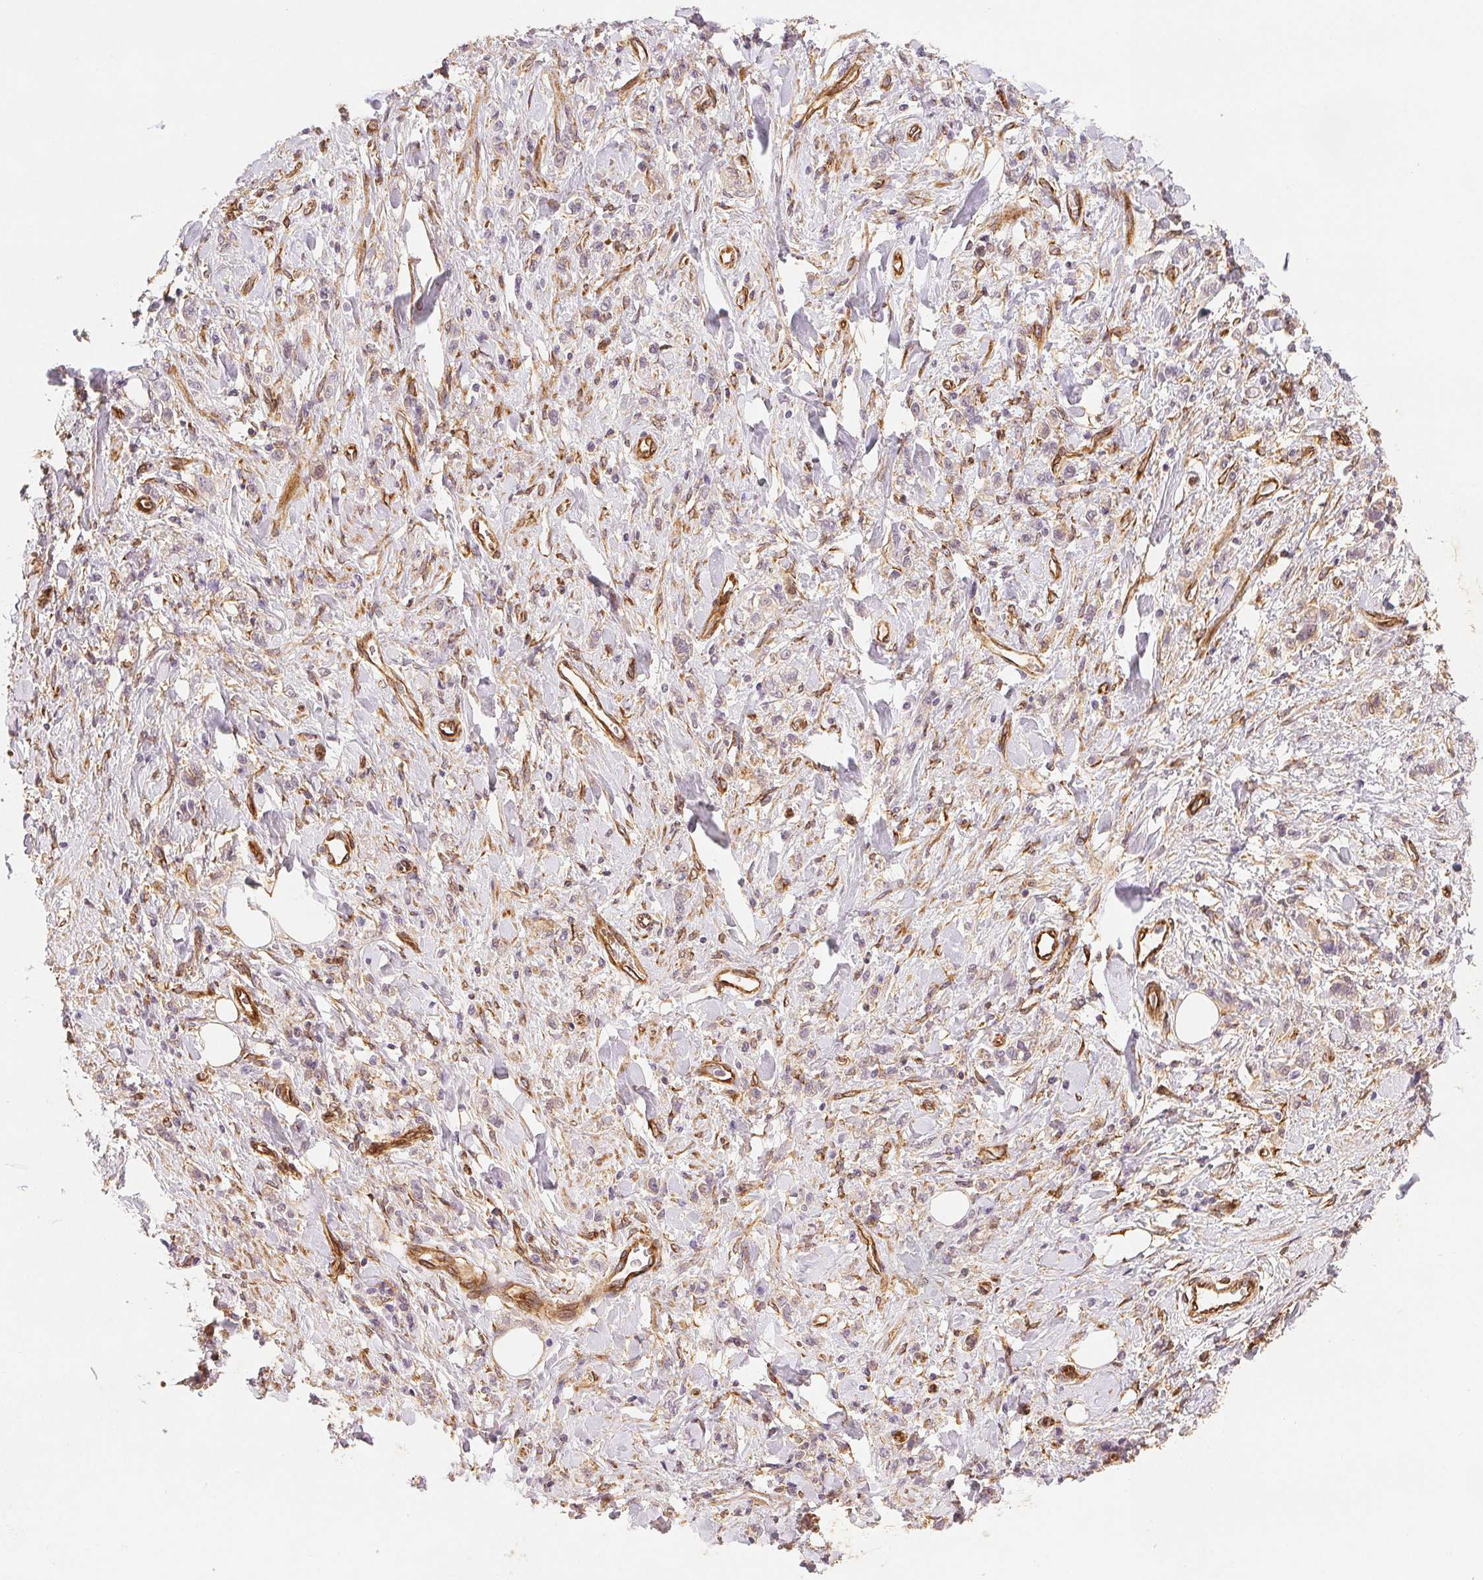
{"staining": {"intensity": "negative", "quantity": "none", "location": "none"}, "tissue": "stomach cancer", "cell_type": "Tumor cells", "image_type": "cancer", "snomed": [{"axis": "morphology", "description": "Adenocarcinoma, NOS"}, {"axis": "topography", "description": "Stomach"}], "caption": "The image exhibits no staining of tumor cells in stomach cancer.", "gene": "DIAPH2", "patient": {"sex": "male", "age": 77}}